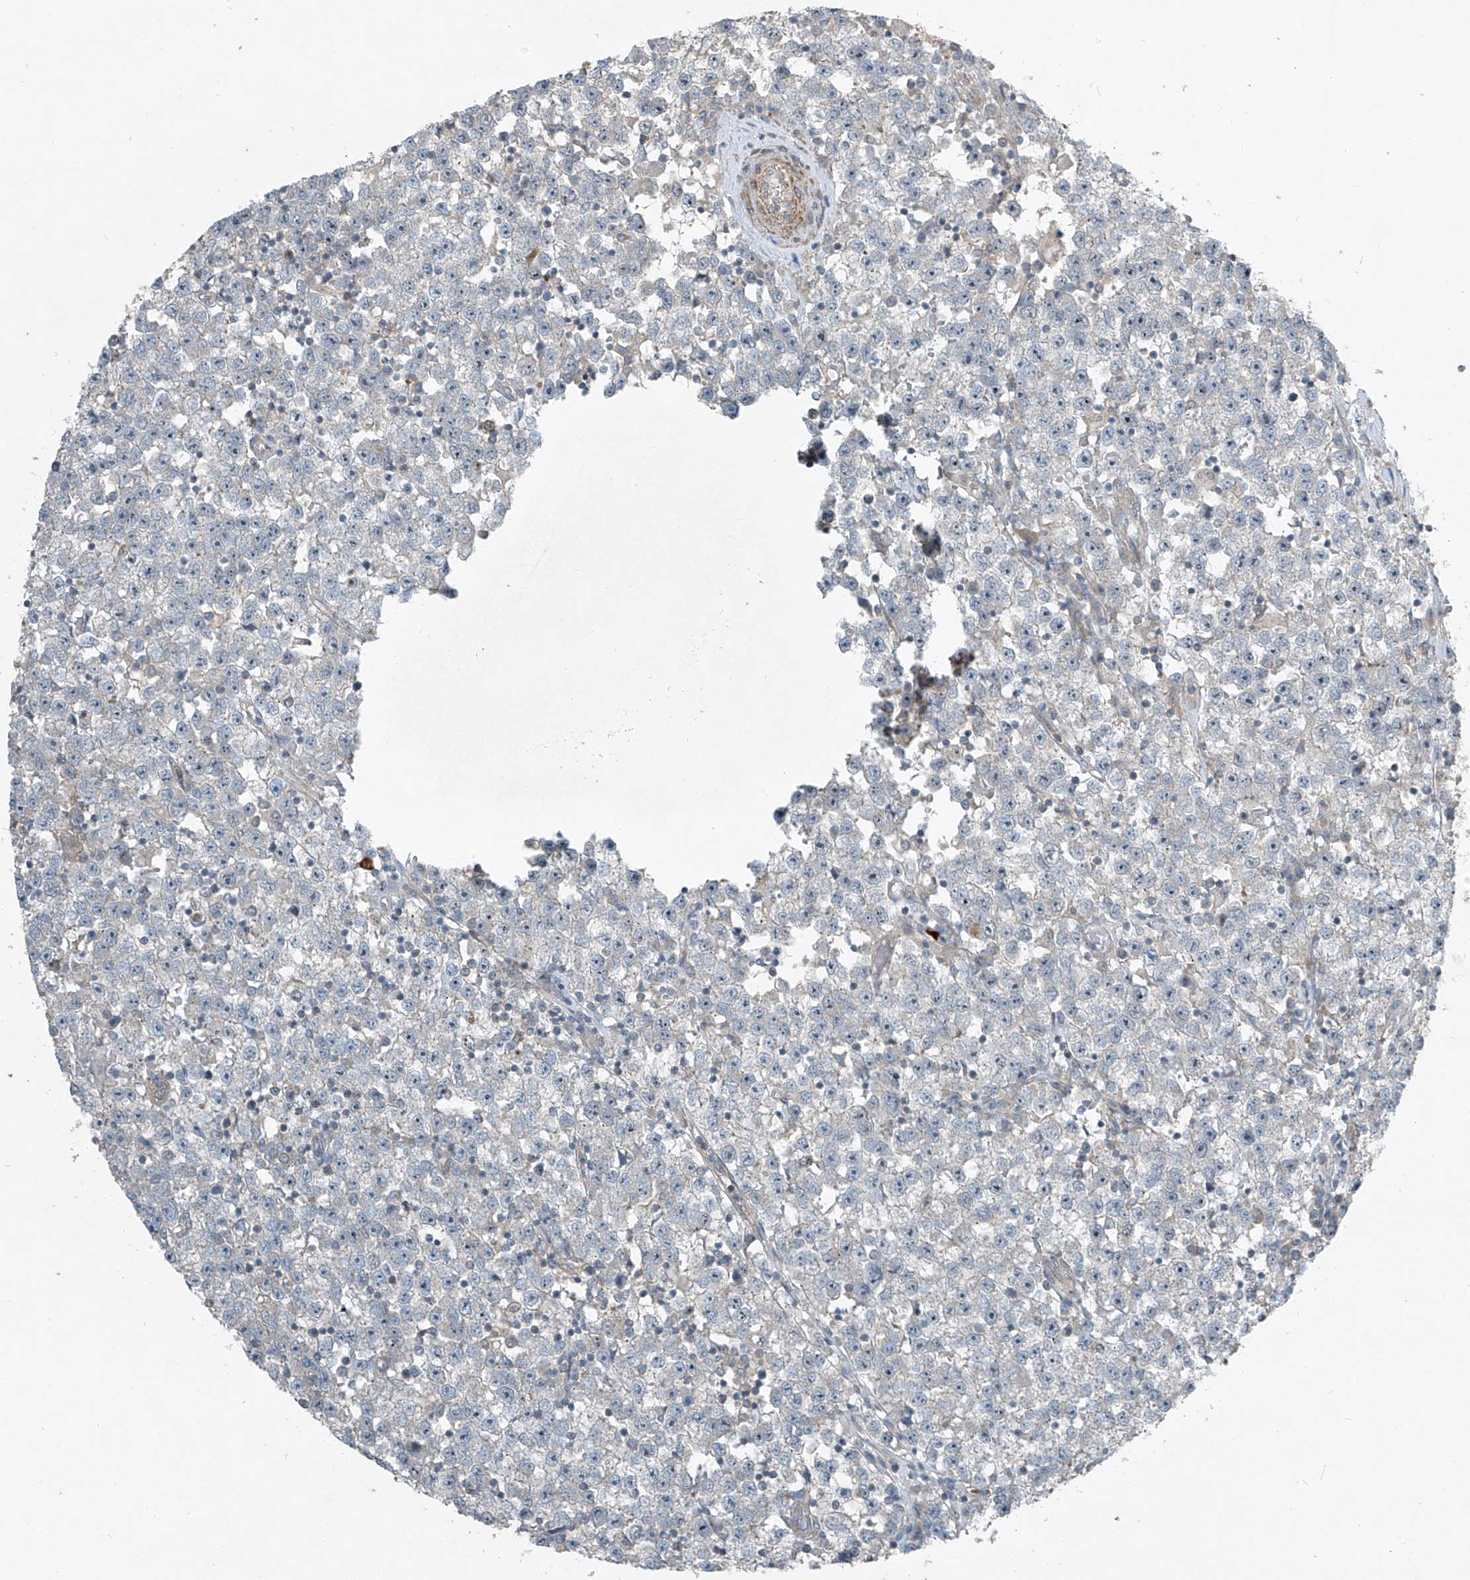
{"staining": {"intensity": "negative", "quantity": "none", "location": "none"}, "tissue": "testis cancer", "cell_type": "Tumor cells", "image_type": "cancer", "snomed": [{"axis": "morphology", "description": "Seminoma, NOS"}, {"axis": "topography", "description": "Testis"}], "caption": "IHC of seminoma (testis) demonstrates no expression in tumor cells.", "gene": "PPCS", "patient": {"sex": "male", "age": 22}}